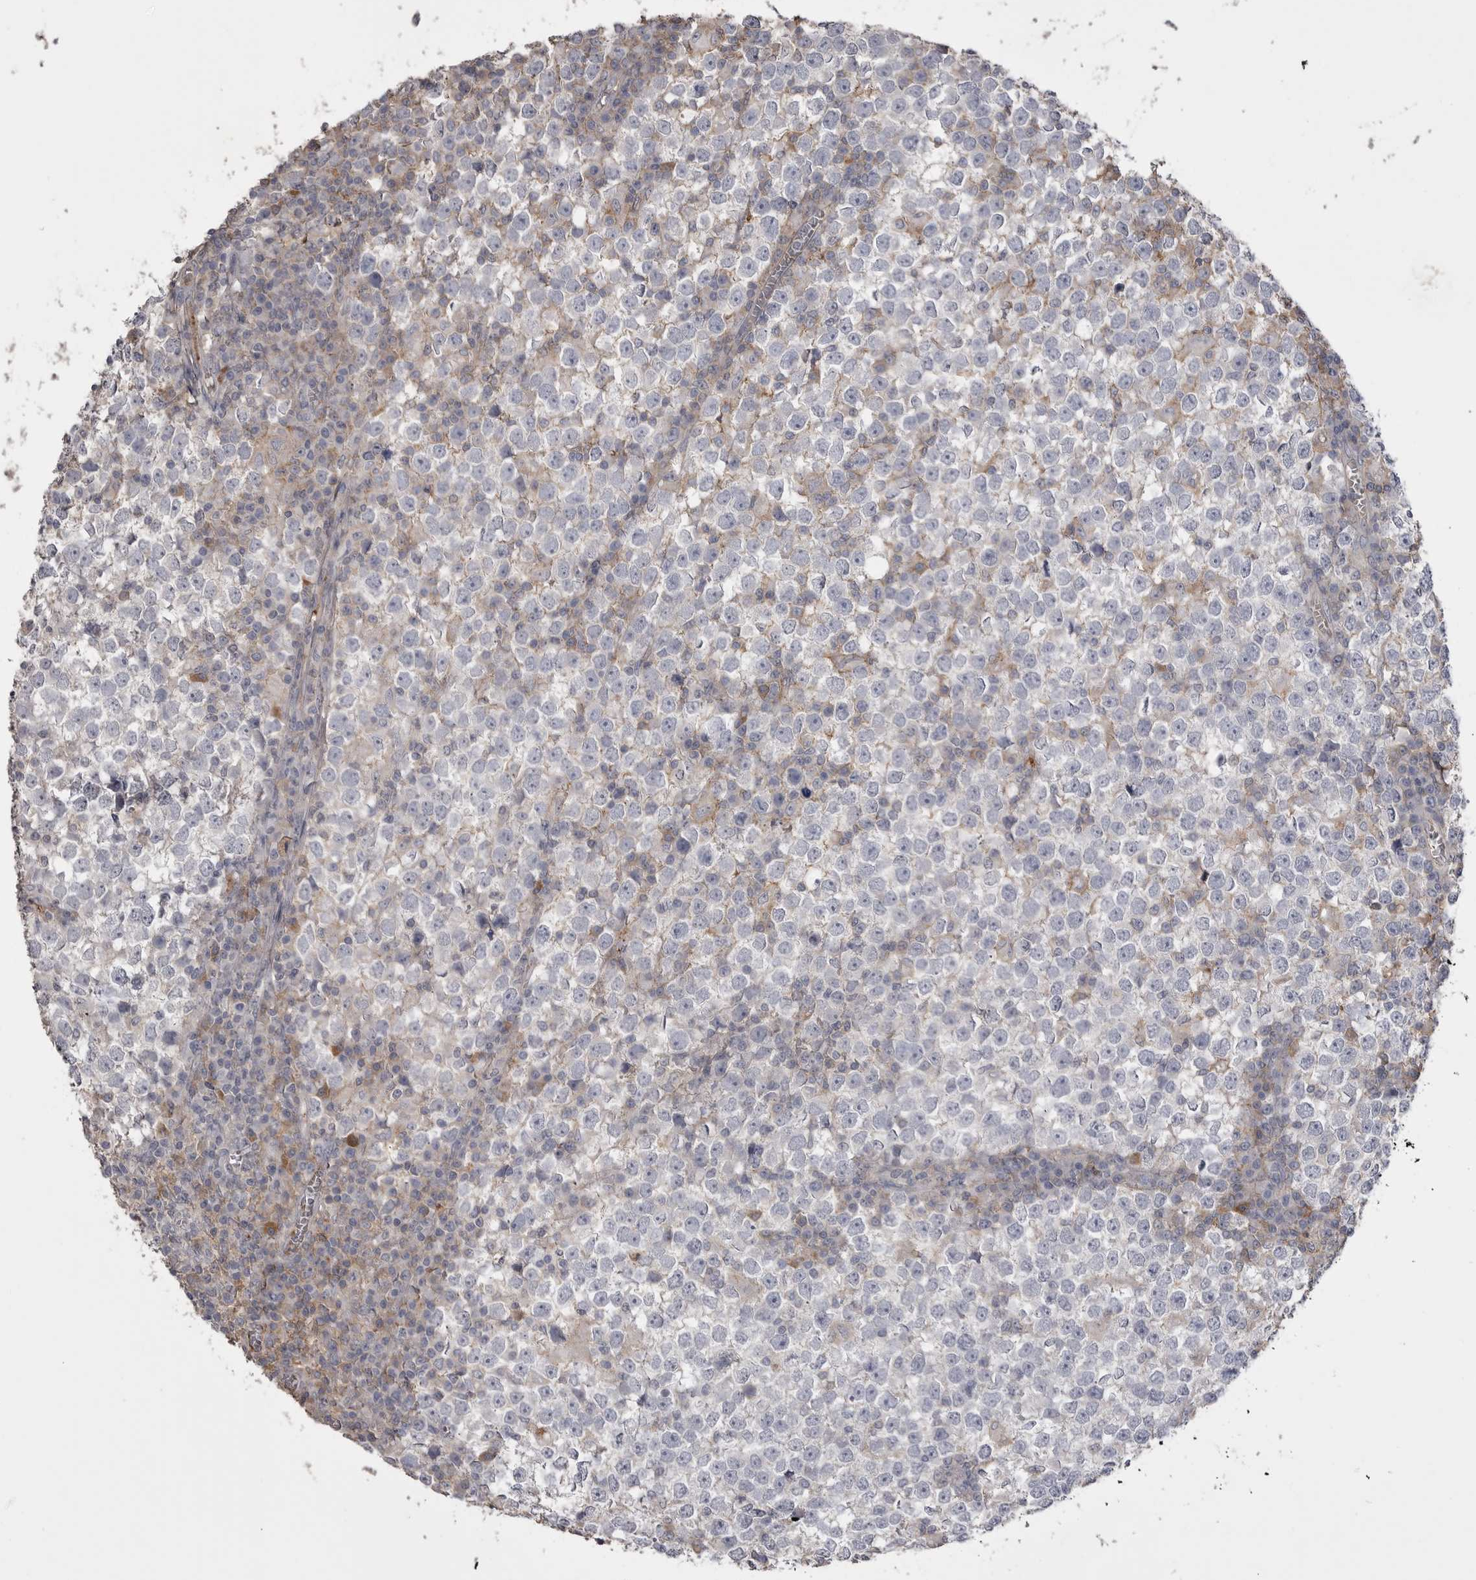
{"staining": {"intensity": "negative", "quantity": "none", "location": "none"}, "tissue": "testis cancer", "cell_type": "Tumor cells", "image_type": "cancer", "snomed": [{"axis": "morphology", "description": "Seminoma, NOS"}, {"axis": "topography", "description": "Testis"}], "caption": "Photomicrograph shows no significant protein expression in tumor cells of testis cancer. (DAB (3,3'-diaminobenzidine) IHC, high magnification).", "gene": "AHSG", "patient": {"sex": "male", "age": 65}}